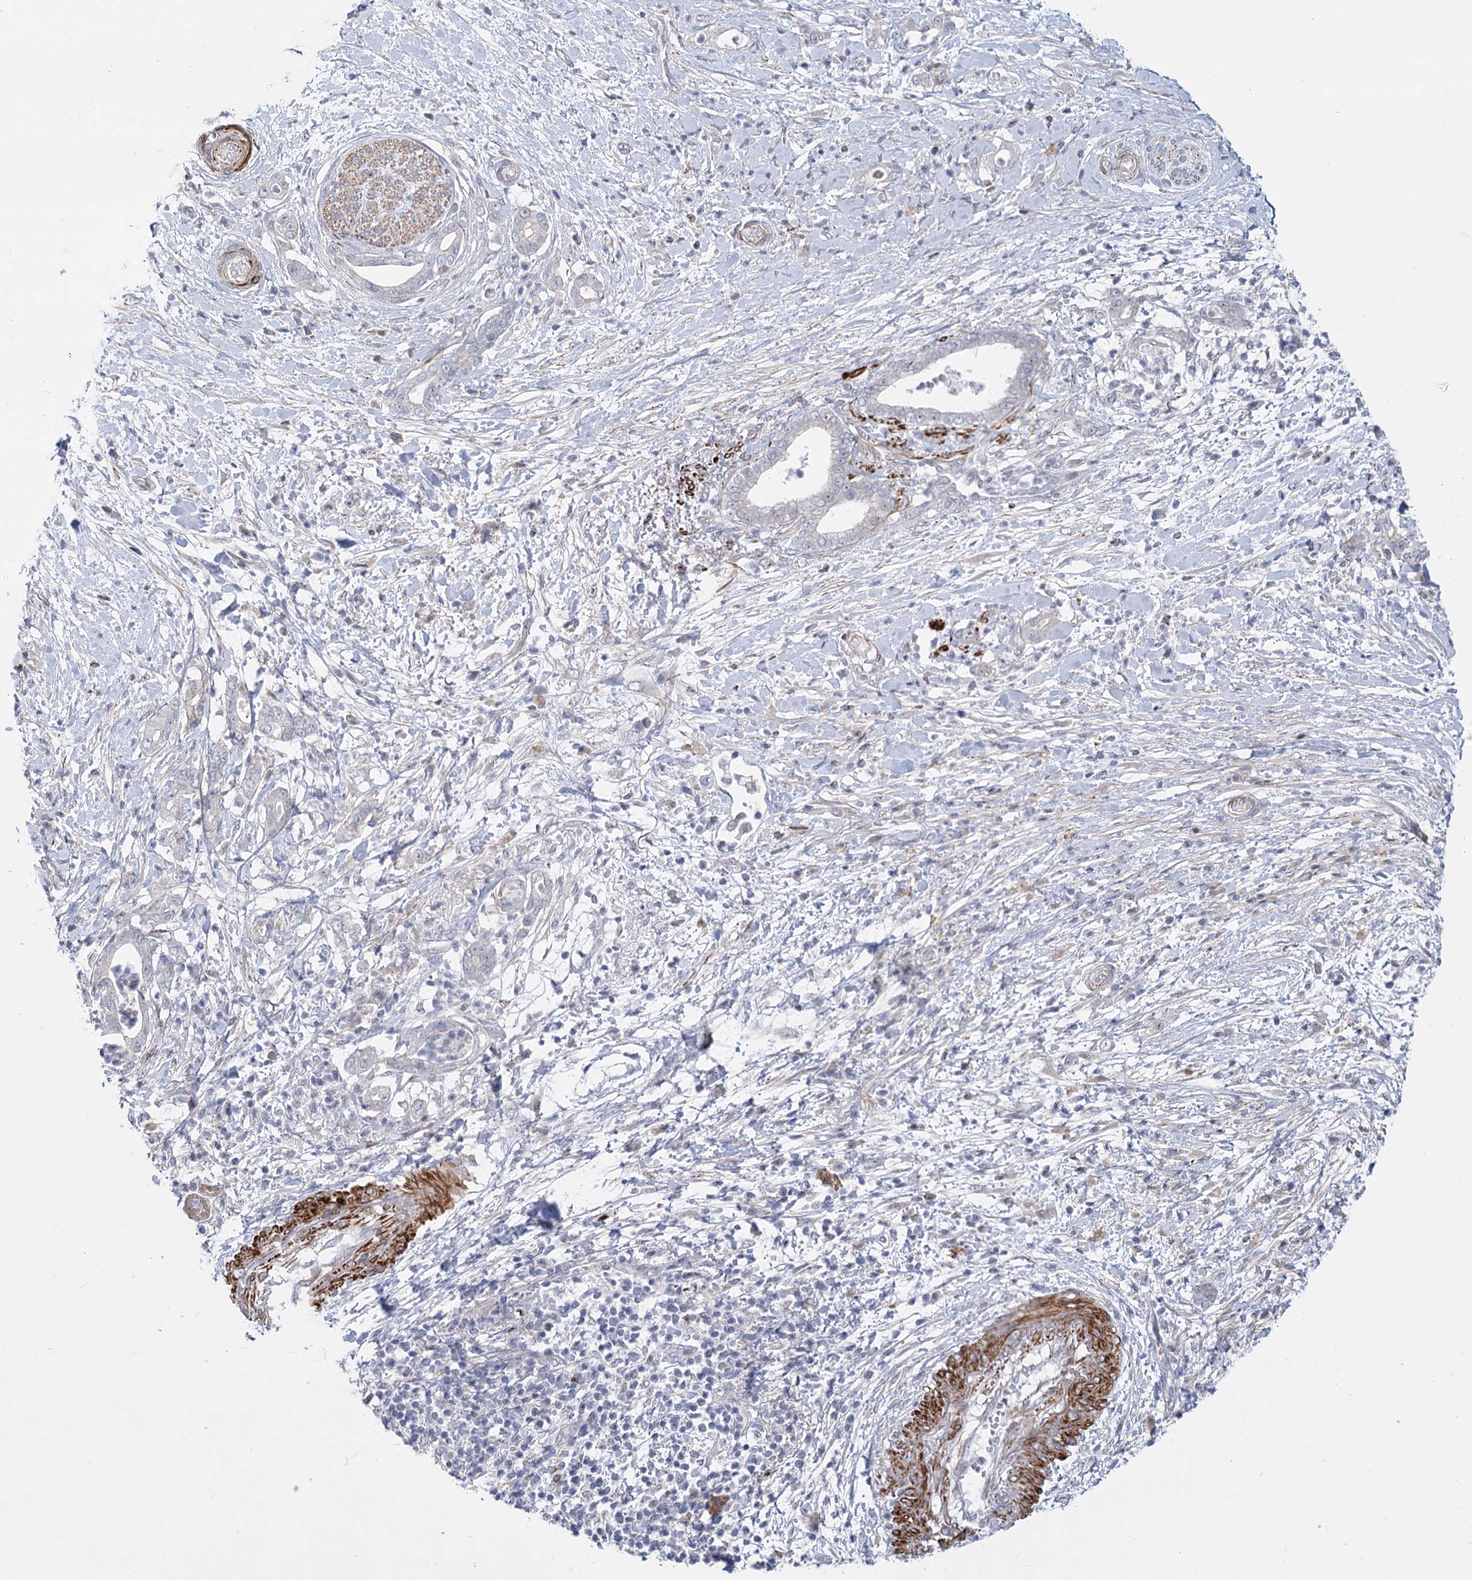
{"staining": {"intensity": "negative", "quantity": "none", "location": "none"}, "tissue": "pancreatic cancer", "cell_type": "Tumor cells", "image_type": "cancer", "snomed": [{"axis": "morphology", "description": "Adenocarcinoma, NOS"}, {"axis": "topography", "description": "Pancreas"}], "caption": "Human pancreatic adenocarcinoma stained for a protein using immunohistochemistry (IHC) exhibits no positivity in tumor cells.", "gene": "ARSI", "patient": {"sex": "female", "age": 55}}